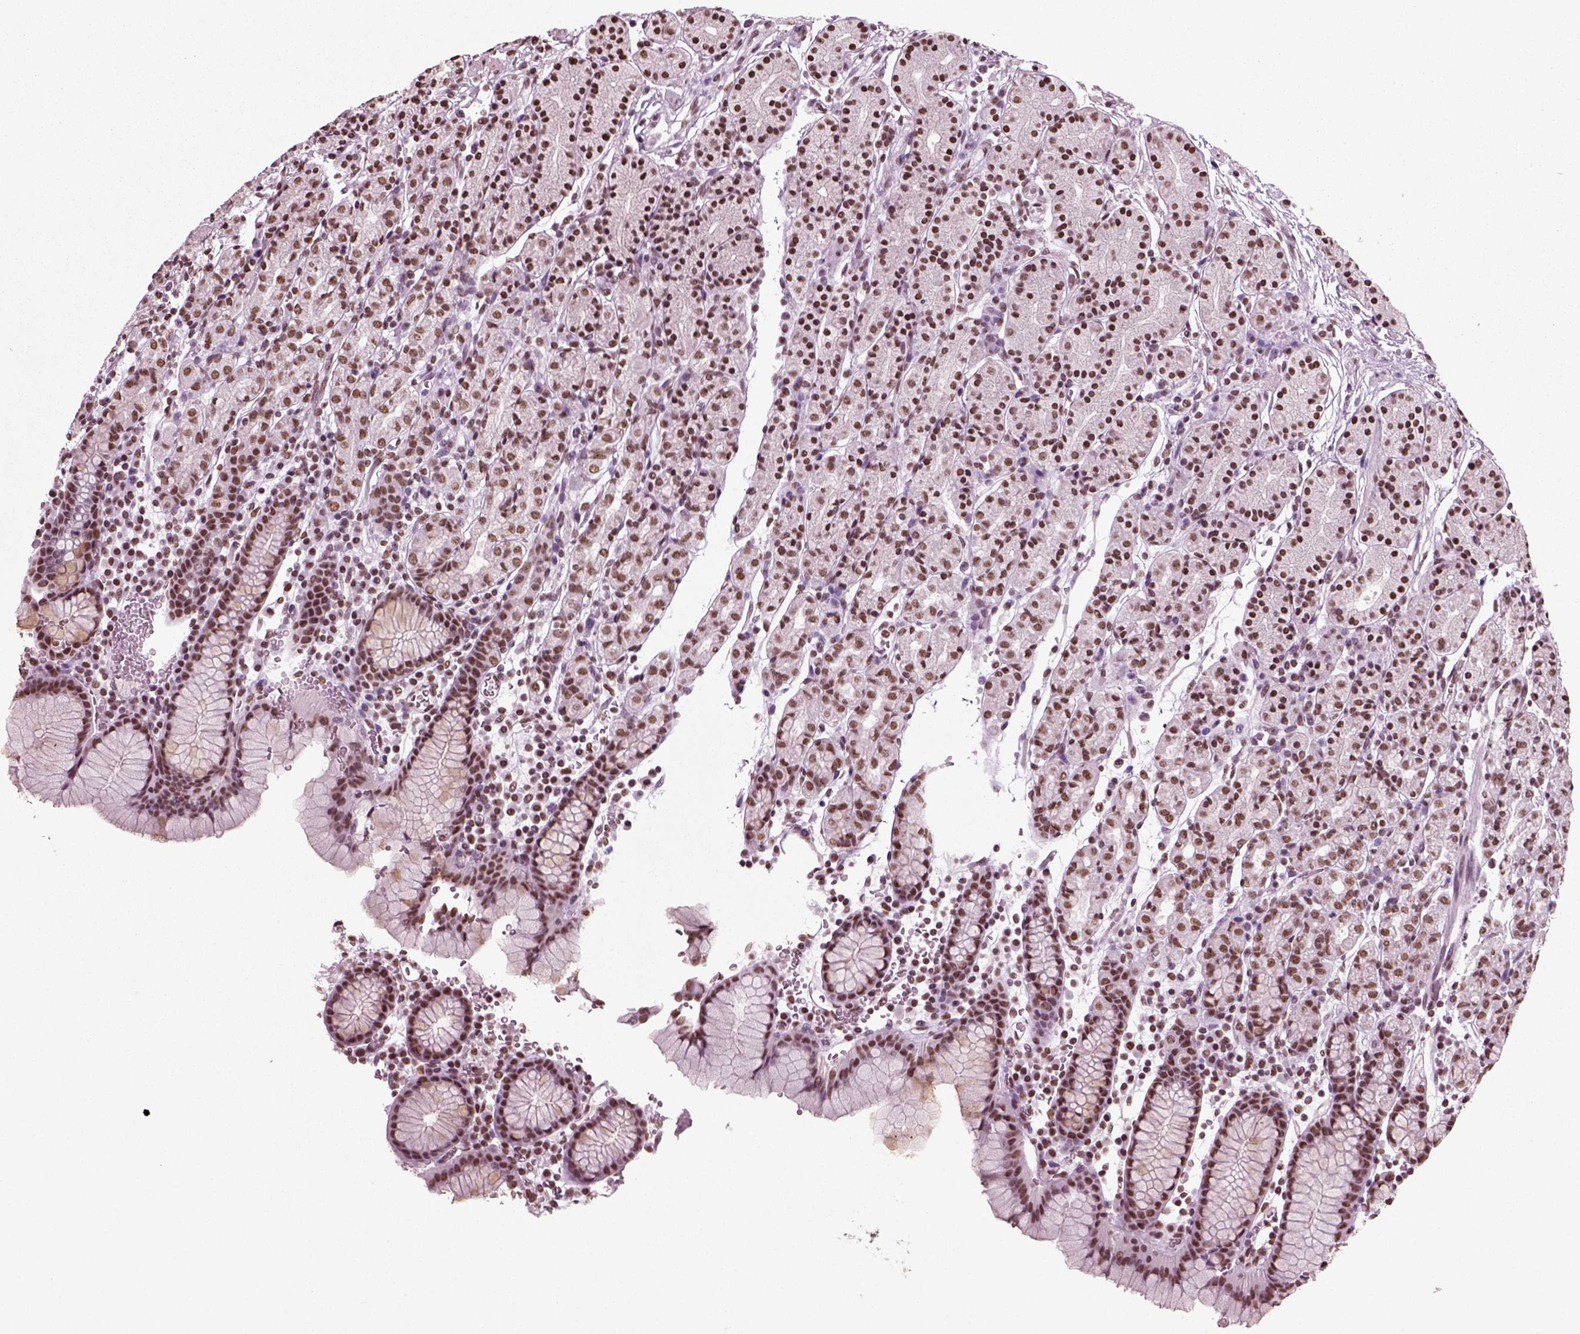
{"staining": {"intensity": "strong", "quantity": ">75%", "location": "nuclear"}, "tissue": "stomach", "cell_type": "Glandular cells", "image_type": "normal", "snomed": [{"axis": "morphology", "description": "Normal tissue, NOS"}, {"axis": "topography", "description": "Stomach, upper"}, {"axis": "topography", "description": "Stomach"}], "caption": "Strong nuclear expression for a protein is appreciated in about >75% of glandular cells of benign stomach using immunohistochemistry (IHC).", "gene": "POLR1H", "patient": {"sex": "male", "age": 62}}